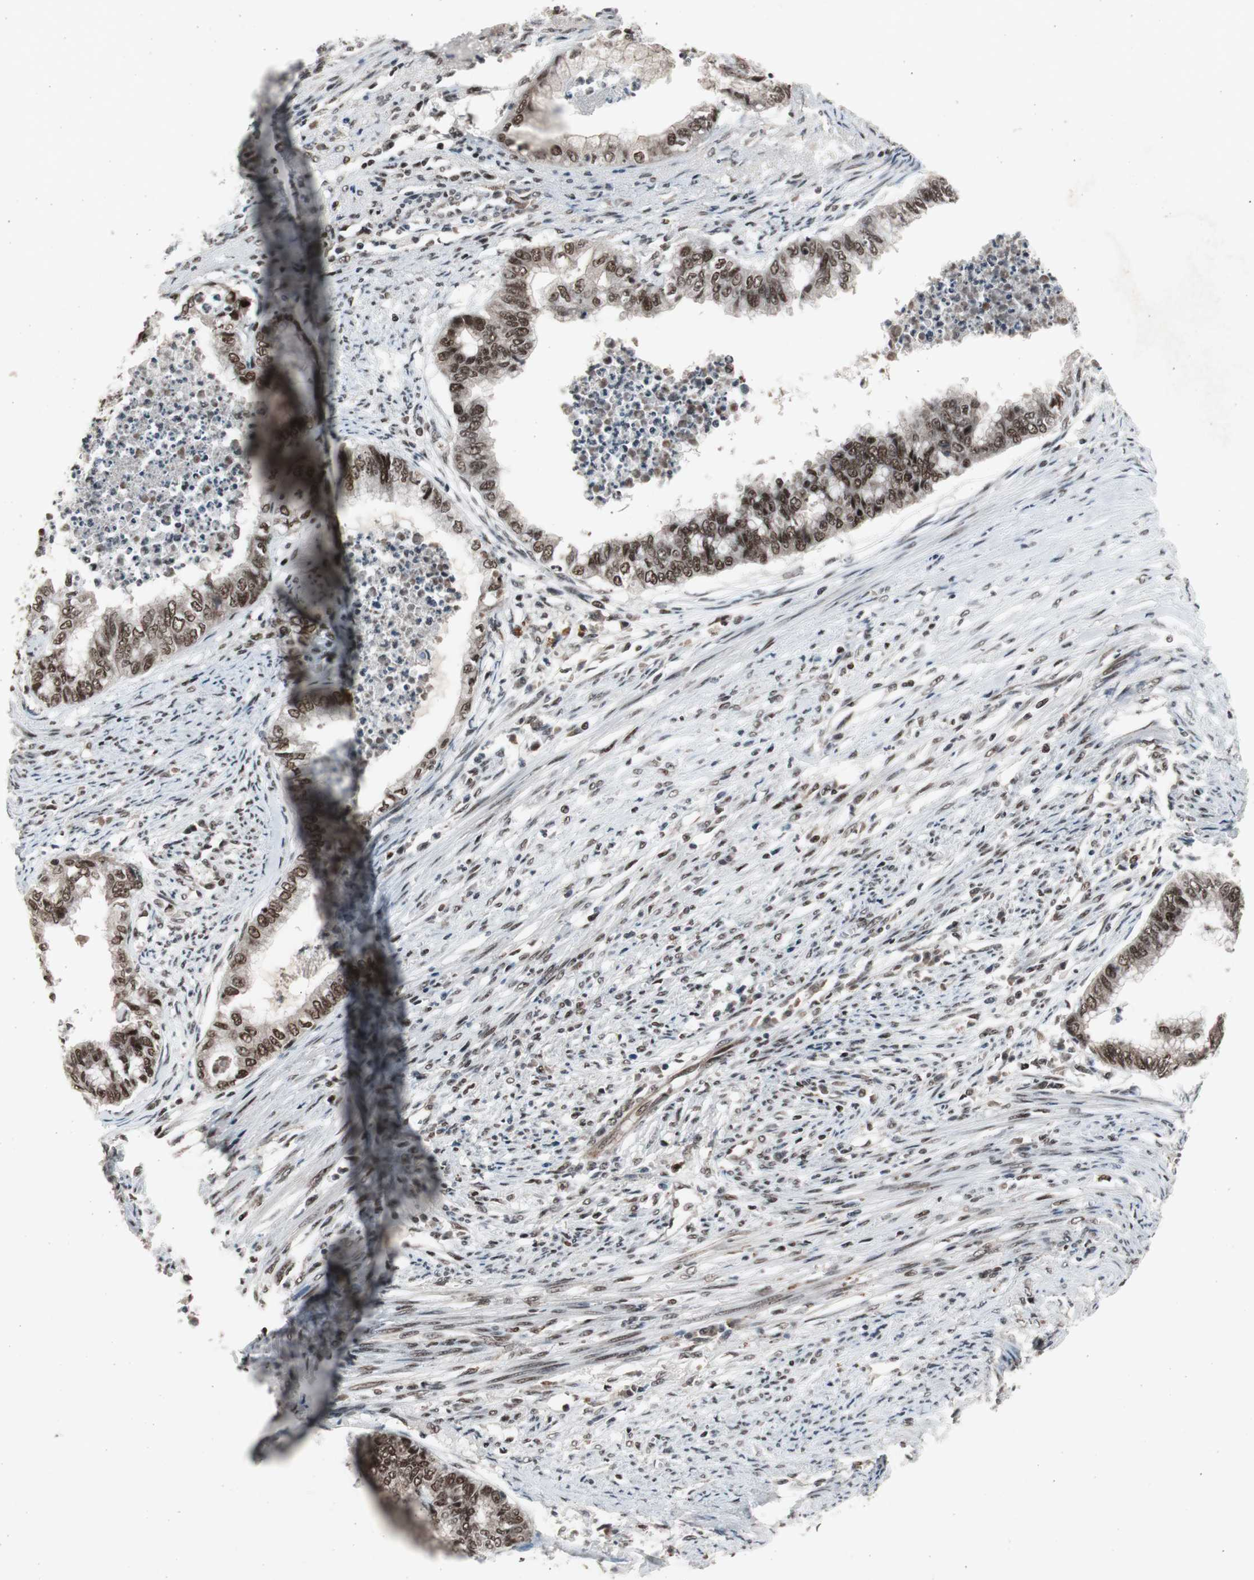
{"staining": {"intensity": "strong", "quantity": ">75%", "location": "nuclear"}, "tissue": "endometrial cancer", "cell_type": "Tumor cells", "image_type": "cancer", "snomed": [{"axis": "morphology", "description": "Adenocarcinoma, NOS"}, {"axis": "topography", "description": "Endometrium"}], "caption": "Brown immunohistochemical staining in adenocarcinoma (endometrial) exhibits strong nuclear positivity in about >75% of tumor cells.", "gene": "RPA1", "patient": {"sex": "female", "age": 79}}